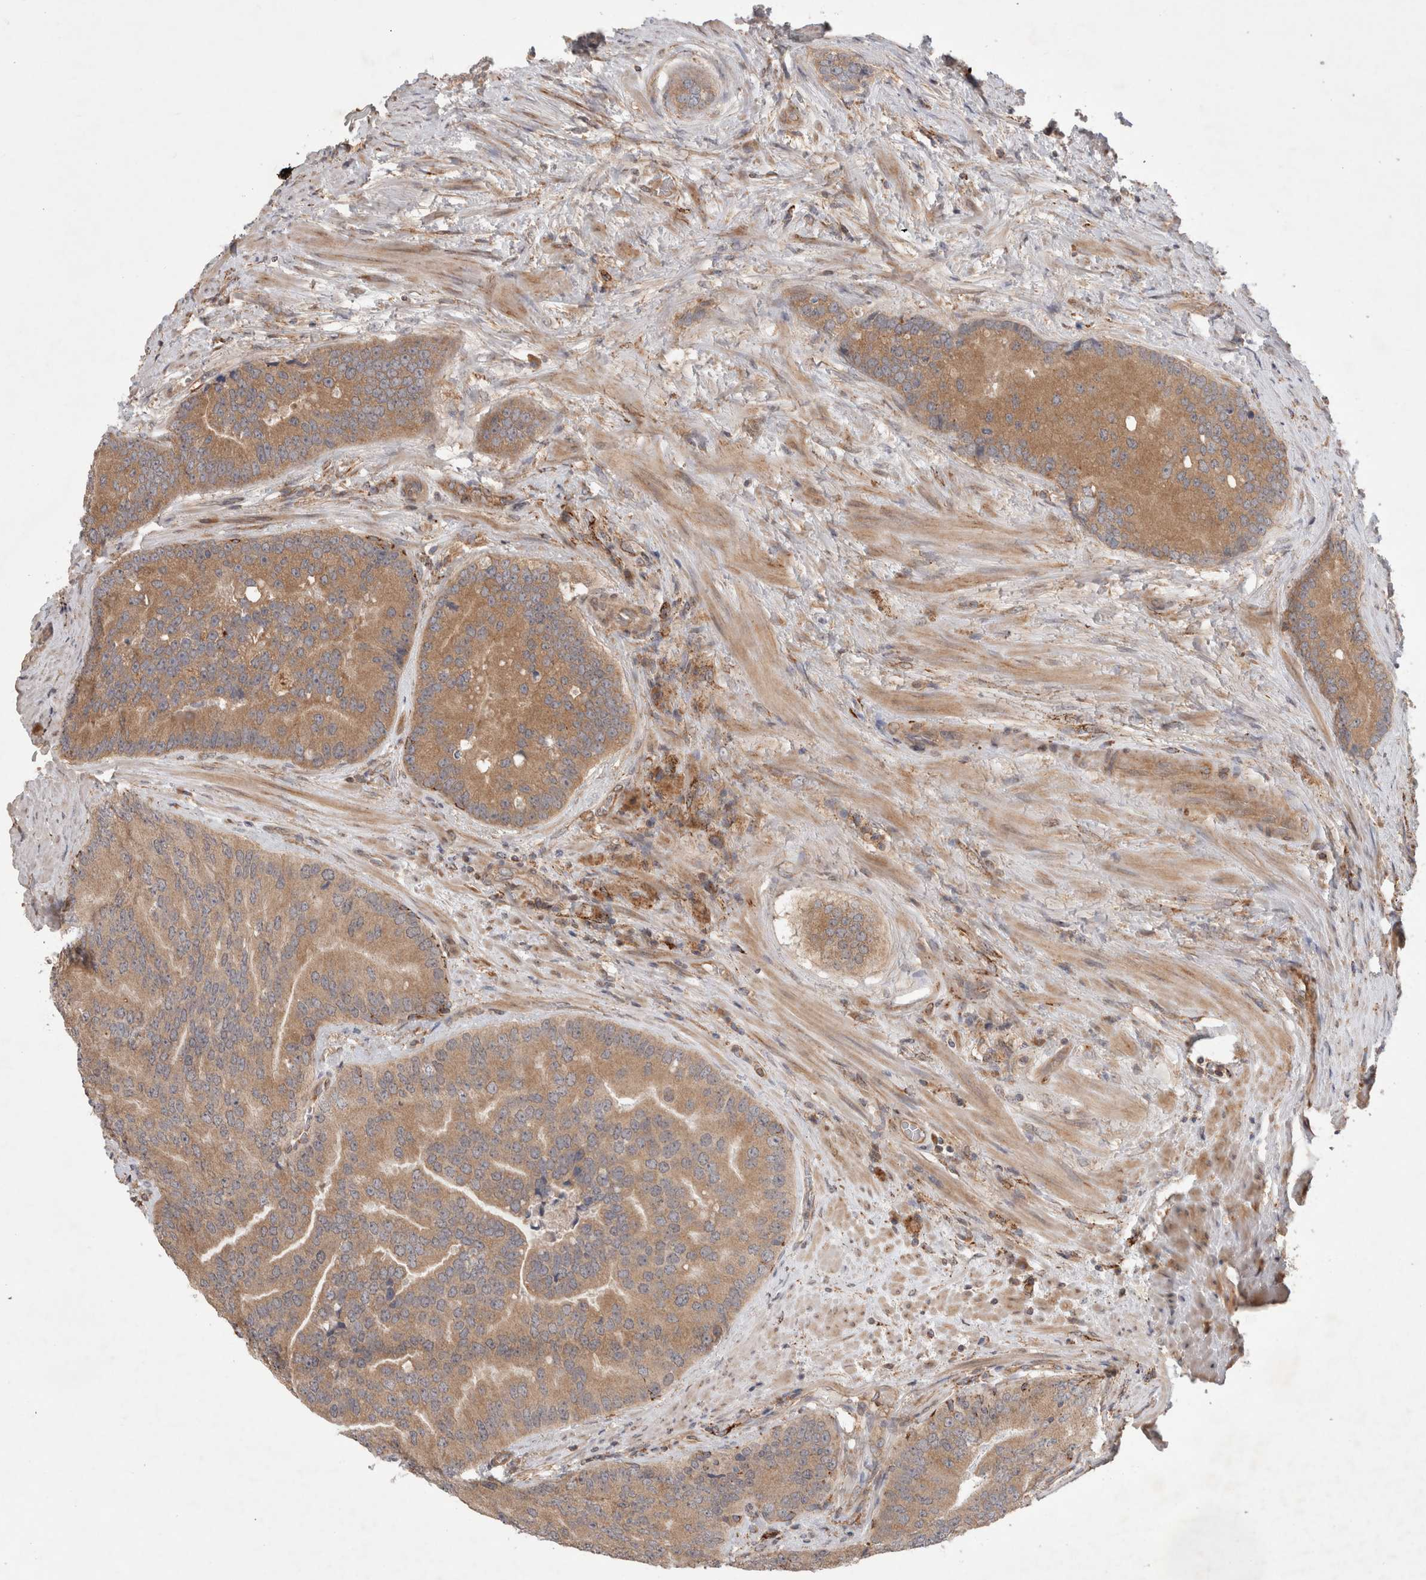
{"staining": {"intensity": "moderate", "quantity": ">75%", "location": "cytoplasmic/membranous"}, "tissue": "prostate cancer", "cell_type": "Tumor cells", "image_type": "cancer", "snomed": [{"axis": "morphology", "description": "Adenocarcinoma, High grade"}, {"axis": "topography", "description": "Prostate"}], "caption": "An IHC micrograph of neoplastic tissue is shown. Protein staining in brown highlights moderate cytoplasmic/membranous positivity in prostate high-grade adenocarcinoma within tumor cells.", "gene": "HROB", "patient": {"sex": "male", "age": 70}}